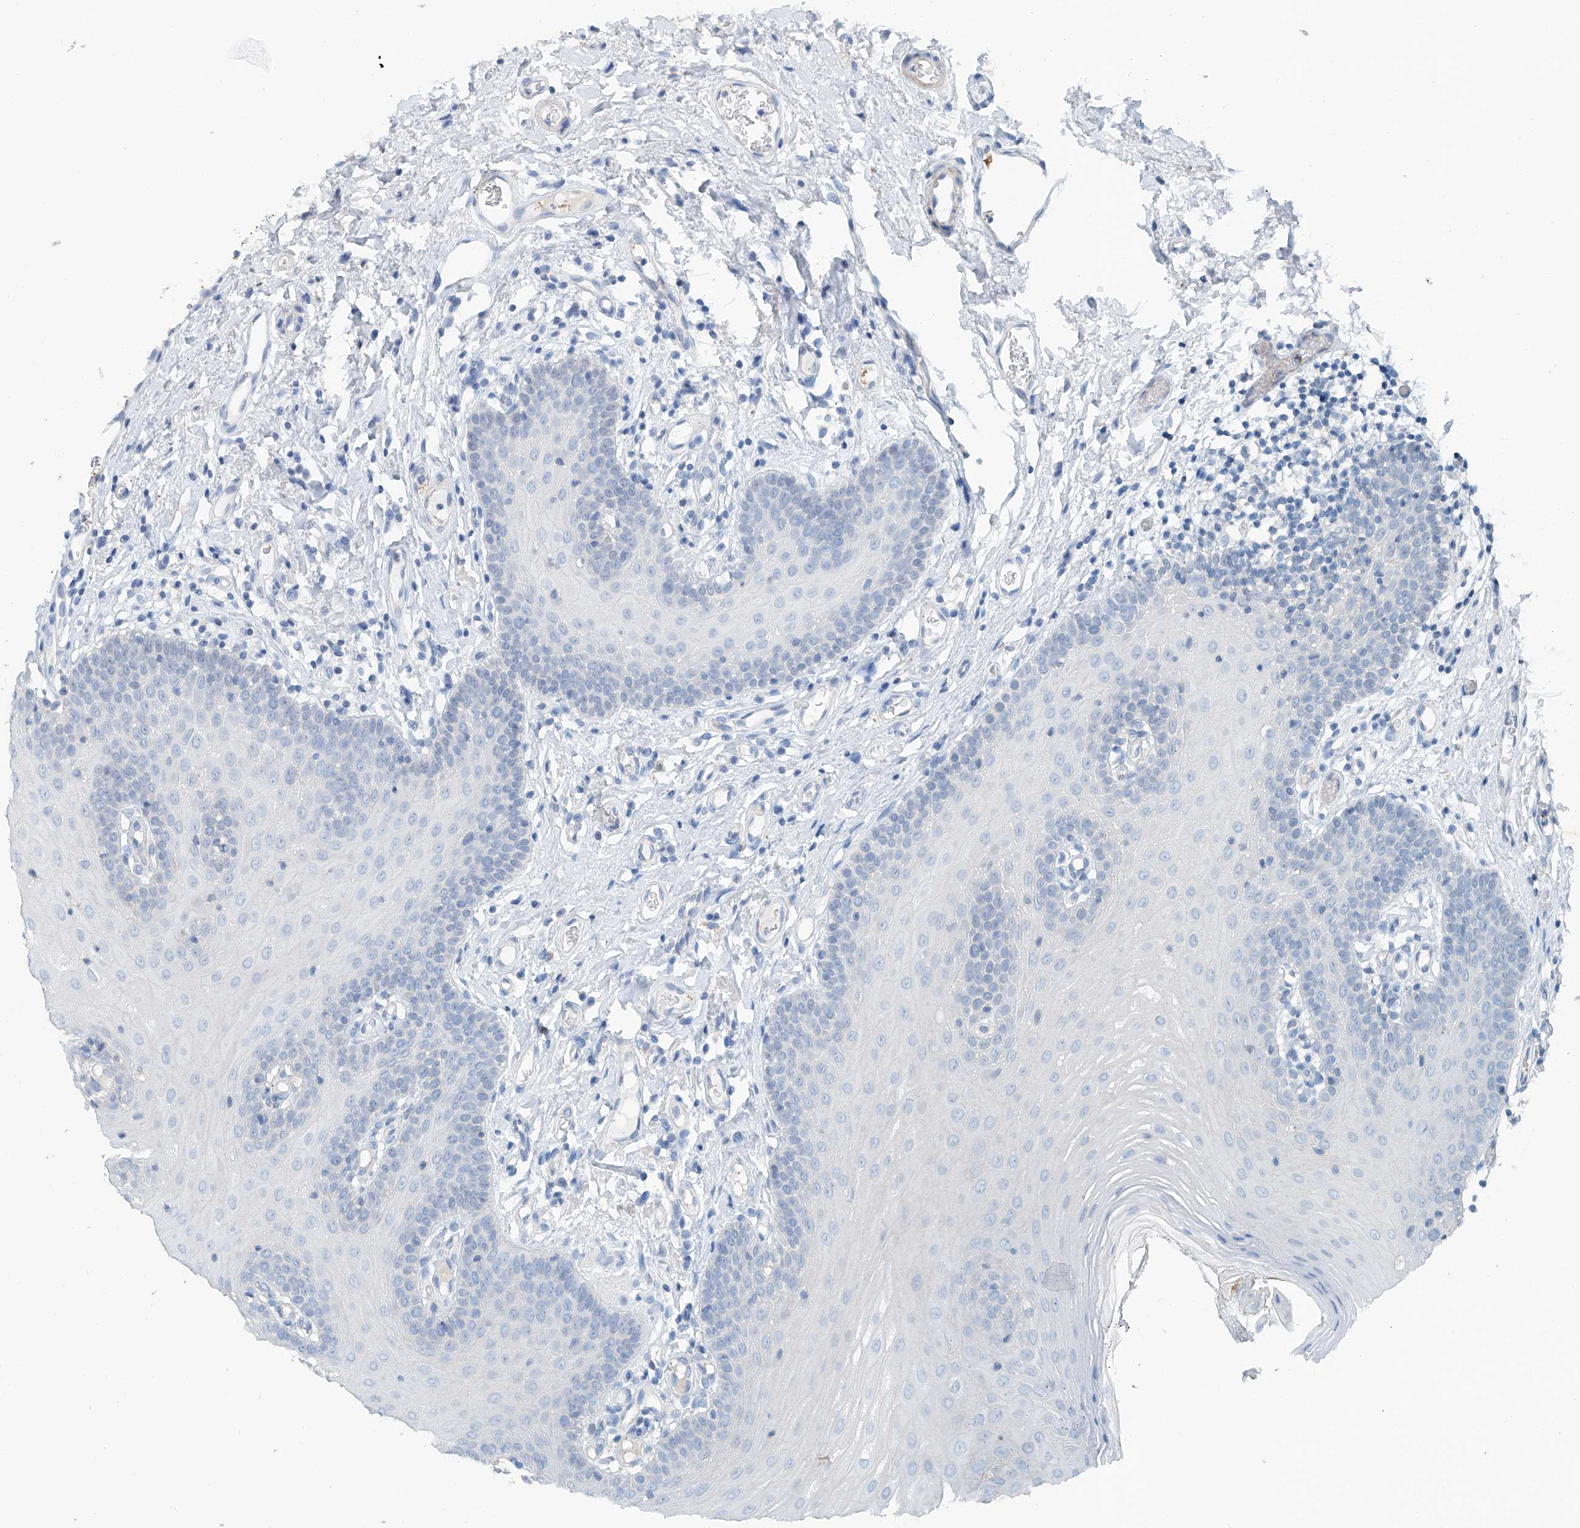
{"staining": {"intensity": "negative", "quantity": "none", "location": "none"}, "tissue": "oral mucosa", "cell_type": "Squamous epithelial cells", "image_type": "normal", "snomed": [{"axis": "morphology", "description": "Normal tissue, NOS"}, {"axis": "topography", "description": "Oral tissue"}], "caption": "DAB (3,3'-diaminobenzidine) immunohistochemical staining of normal oral mucosa shows no significant positivity in squamous epithelial cells.", "gene": "ANKRD34A", "patient": {"sex": "male", "age": 74}}